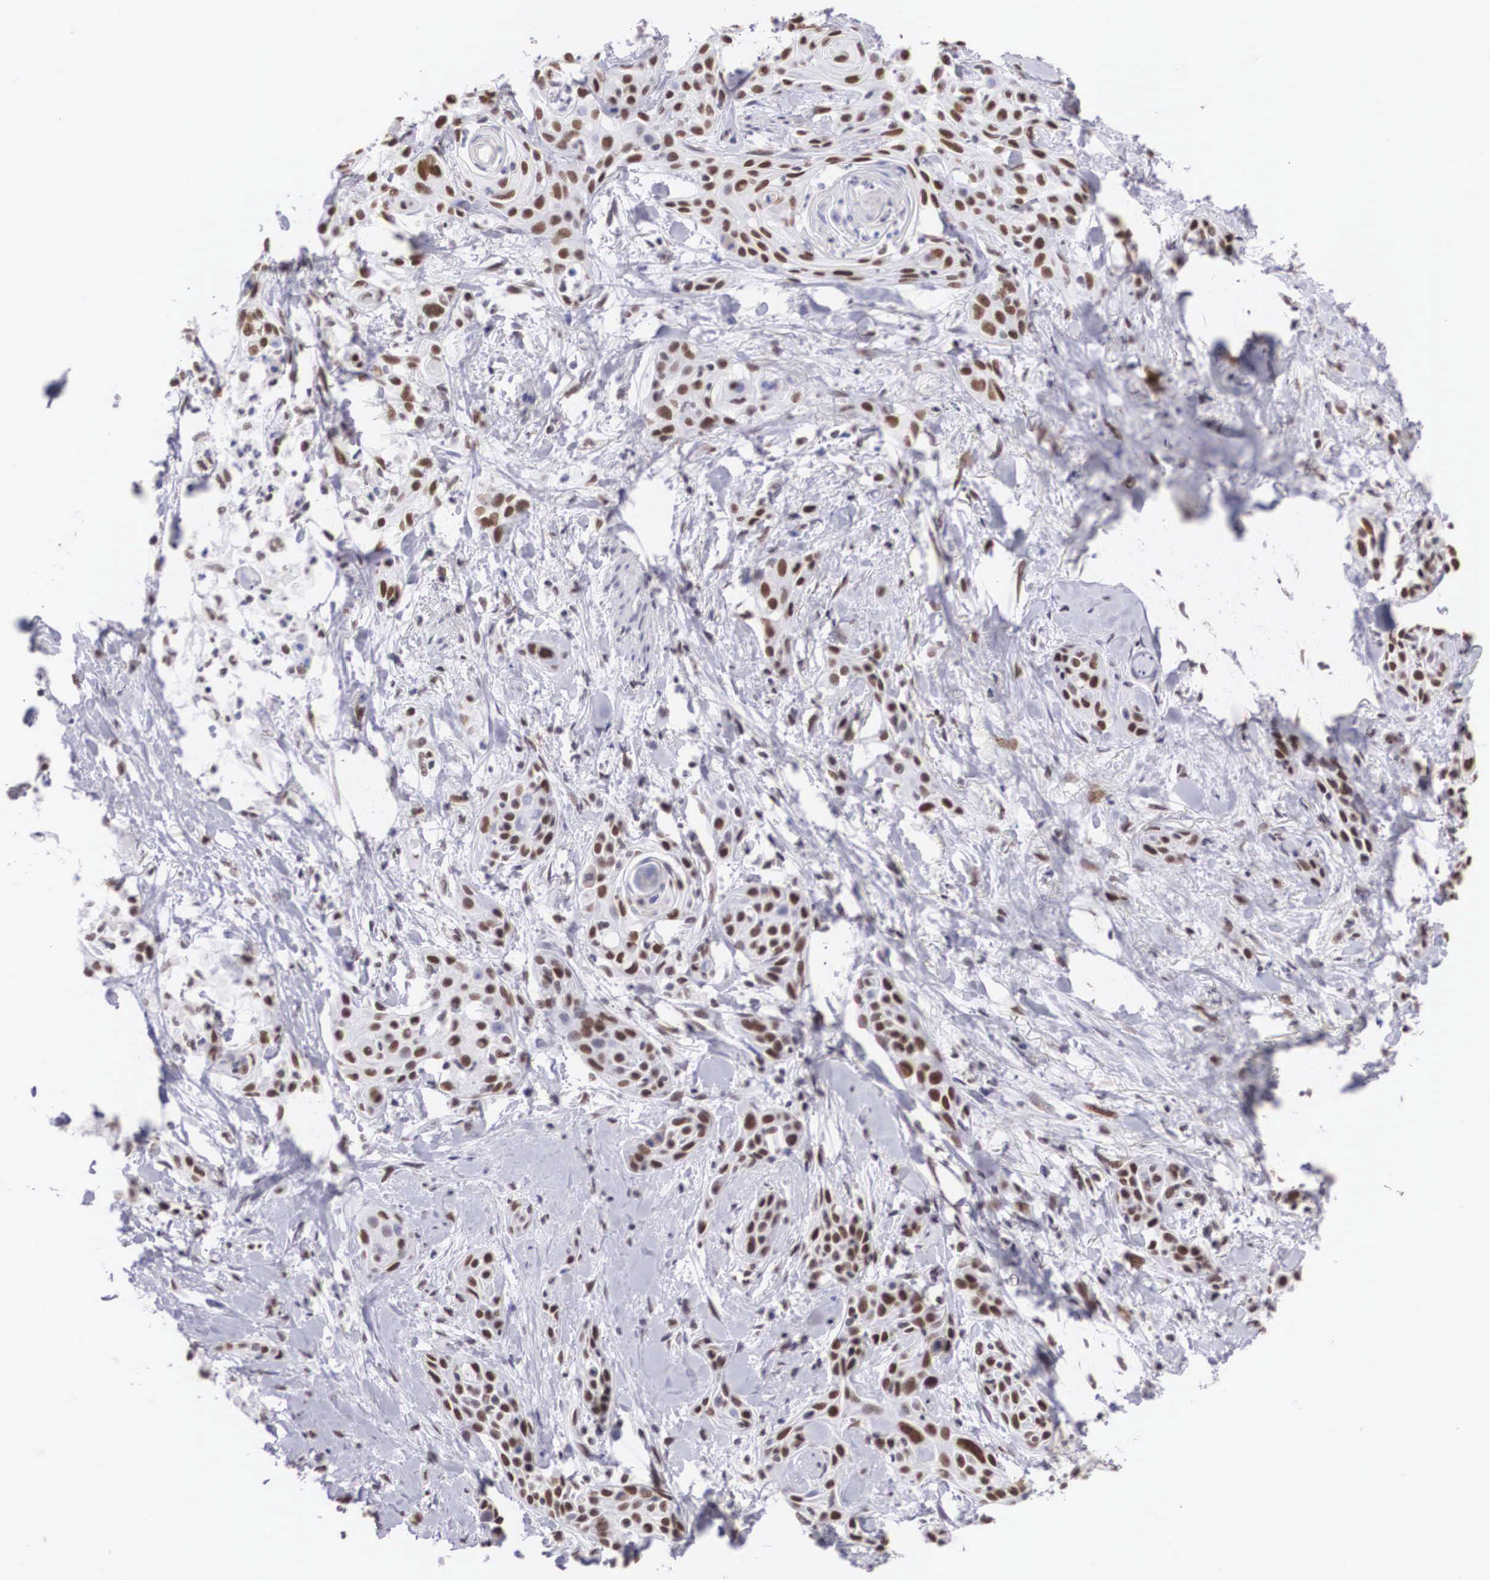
{"staining": {"intensity": "moderate", "quantity": ">75%", "location": "nuclear"}, "tissue": "skin cancer", "cell_type": "Tumor cells", "image_type": "cancer", "snomed": [{"axis": "morphology", "description": "Squamous cell carcinoma, NOS"}, {"axis": "topography", "description": "Skin"}, {"axis": "topography", "description": "Anal"}], "caption": "This image exhibits IHC staining of squamous cell carcinoma (skin), with medium moderate nuclear positivity in about >75% of tumor cells.", "gene": "CSTF2", "patient": {"sex": "male", "age": 64}}